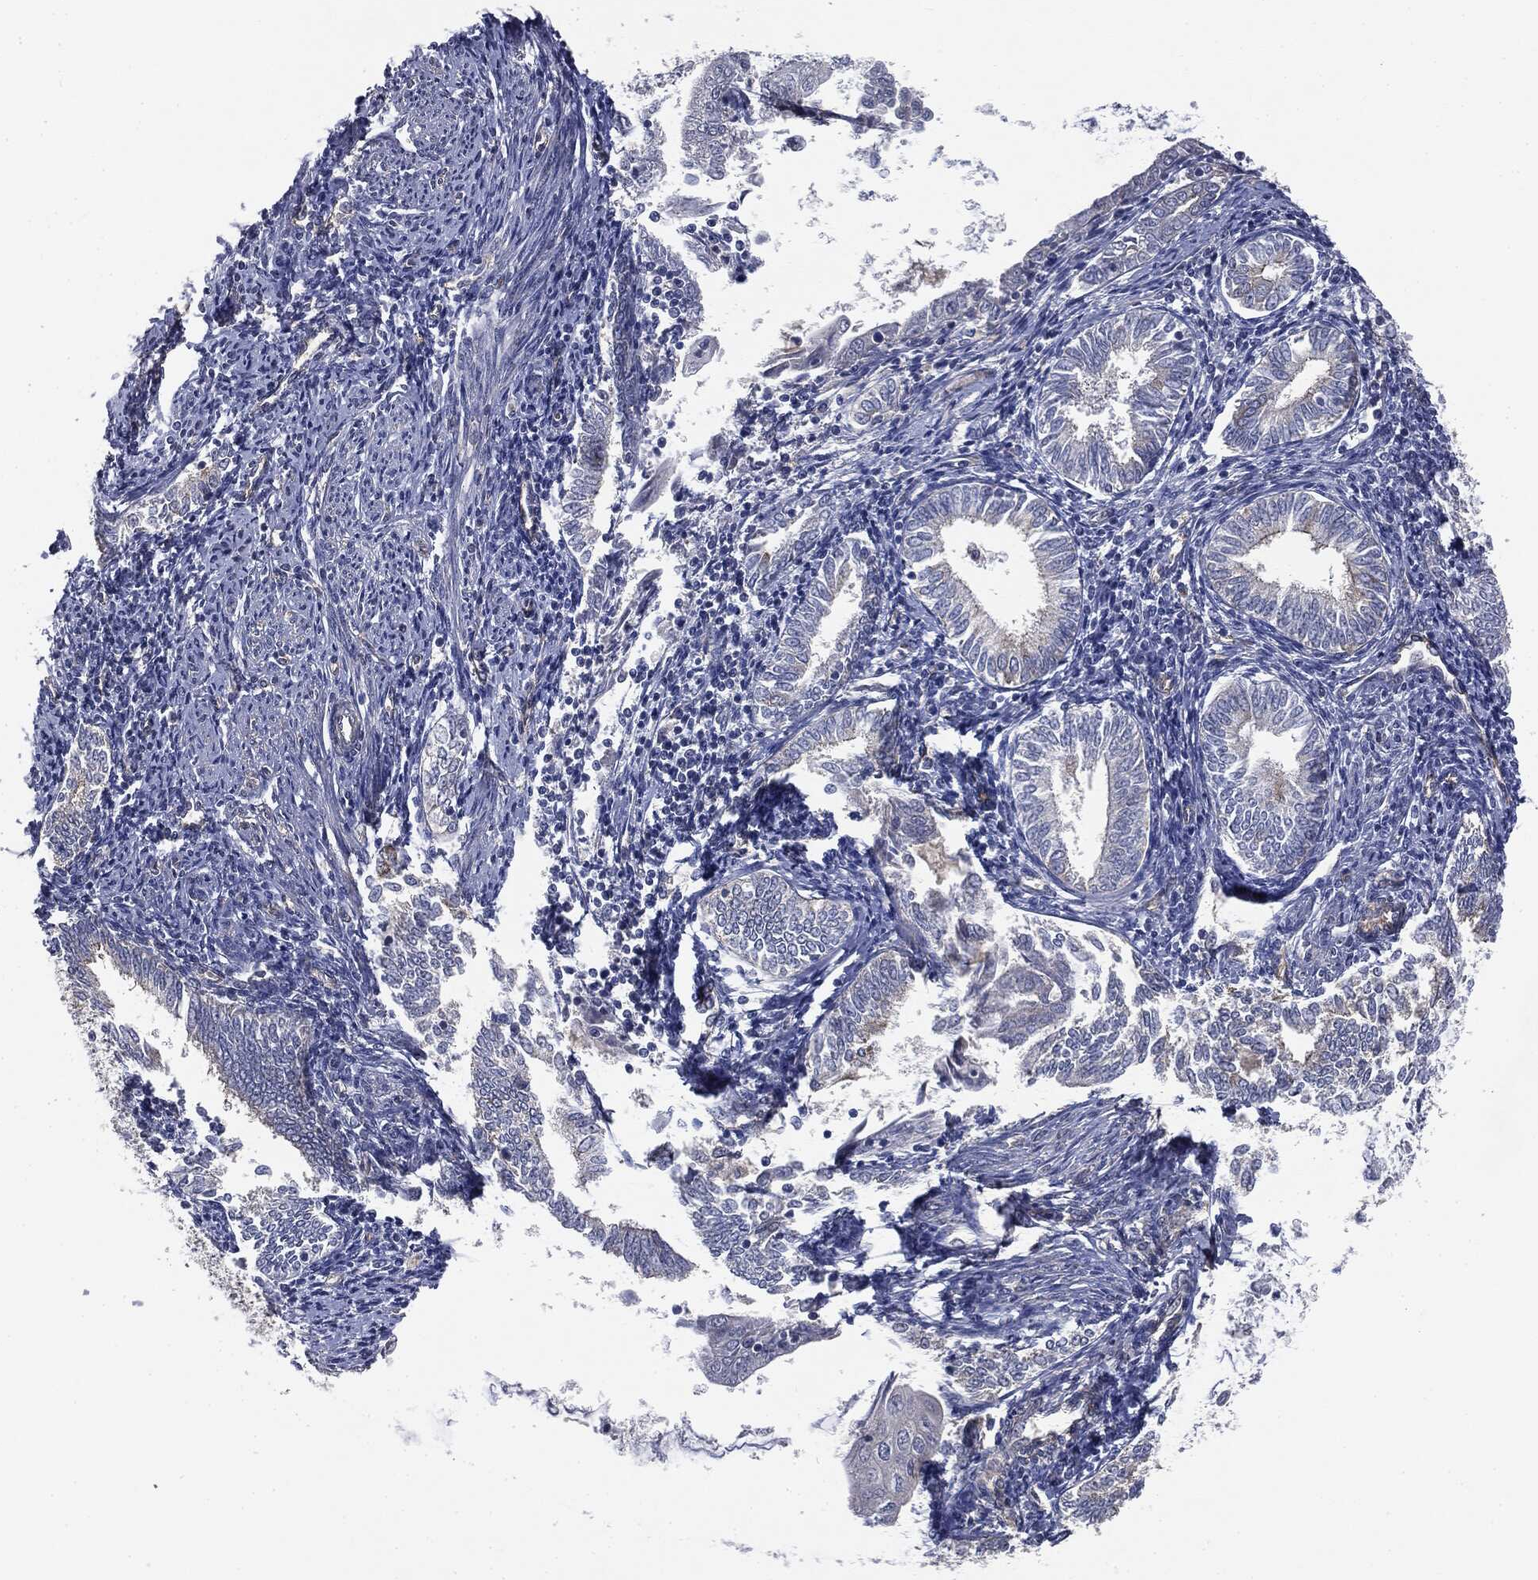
{"staining": {"intensity": "weak", "quantity": "<25%", "location": "cytoplasmic/membranous"}, "tissue": "endometrial cancer", "cell_type": "Tumor cells", "image_type": "cancer", "snomed": [{"axis": "morphology", "description": "Adenocarcinoma, NOS"}, {"axis": "topography", "description": "Endometrium"}], "caption": "This is an immunohistochemistry micrograph of endometrial cancer (adenocarcinoma). There is no expression in tumor cells.", "gene": "EPS15L1", "patient": {"sex": "female", "age": 56}}